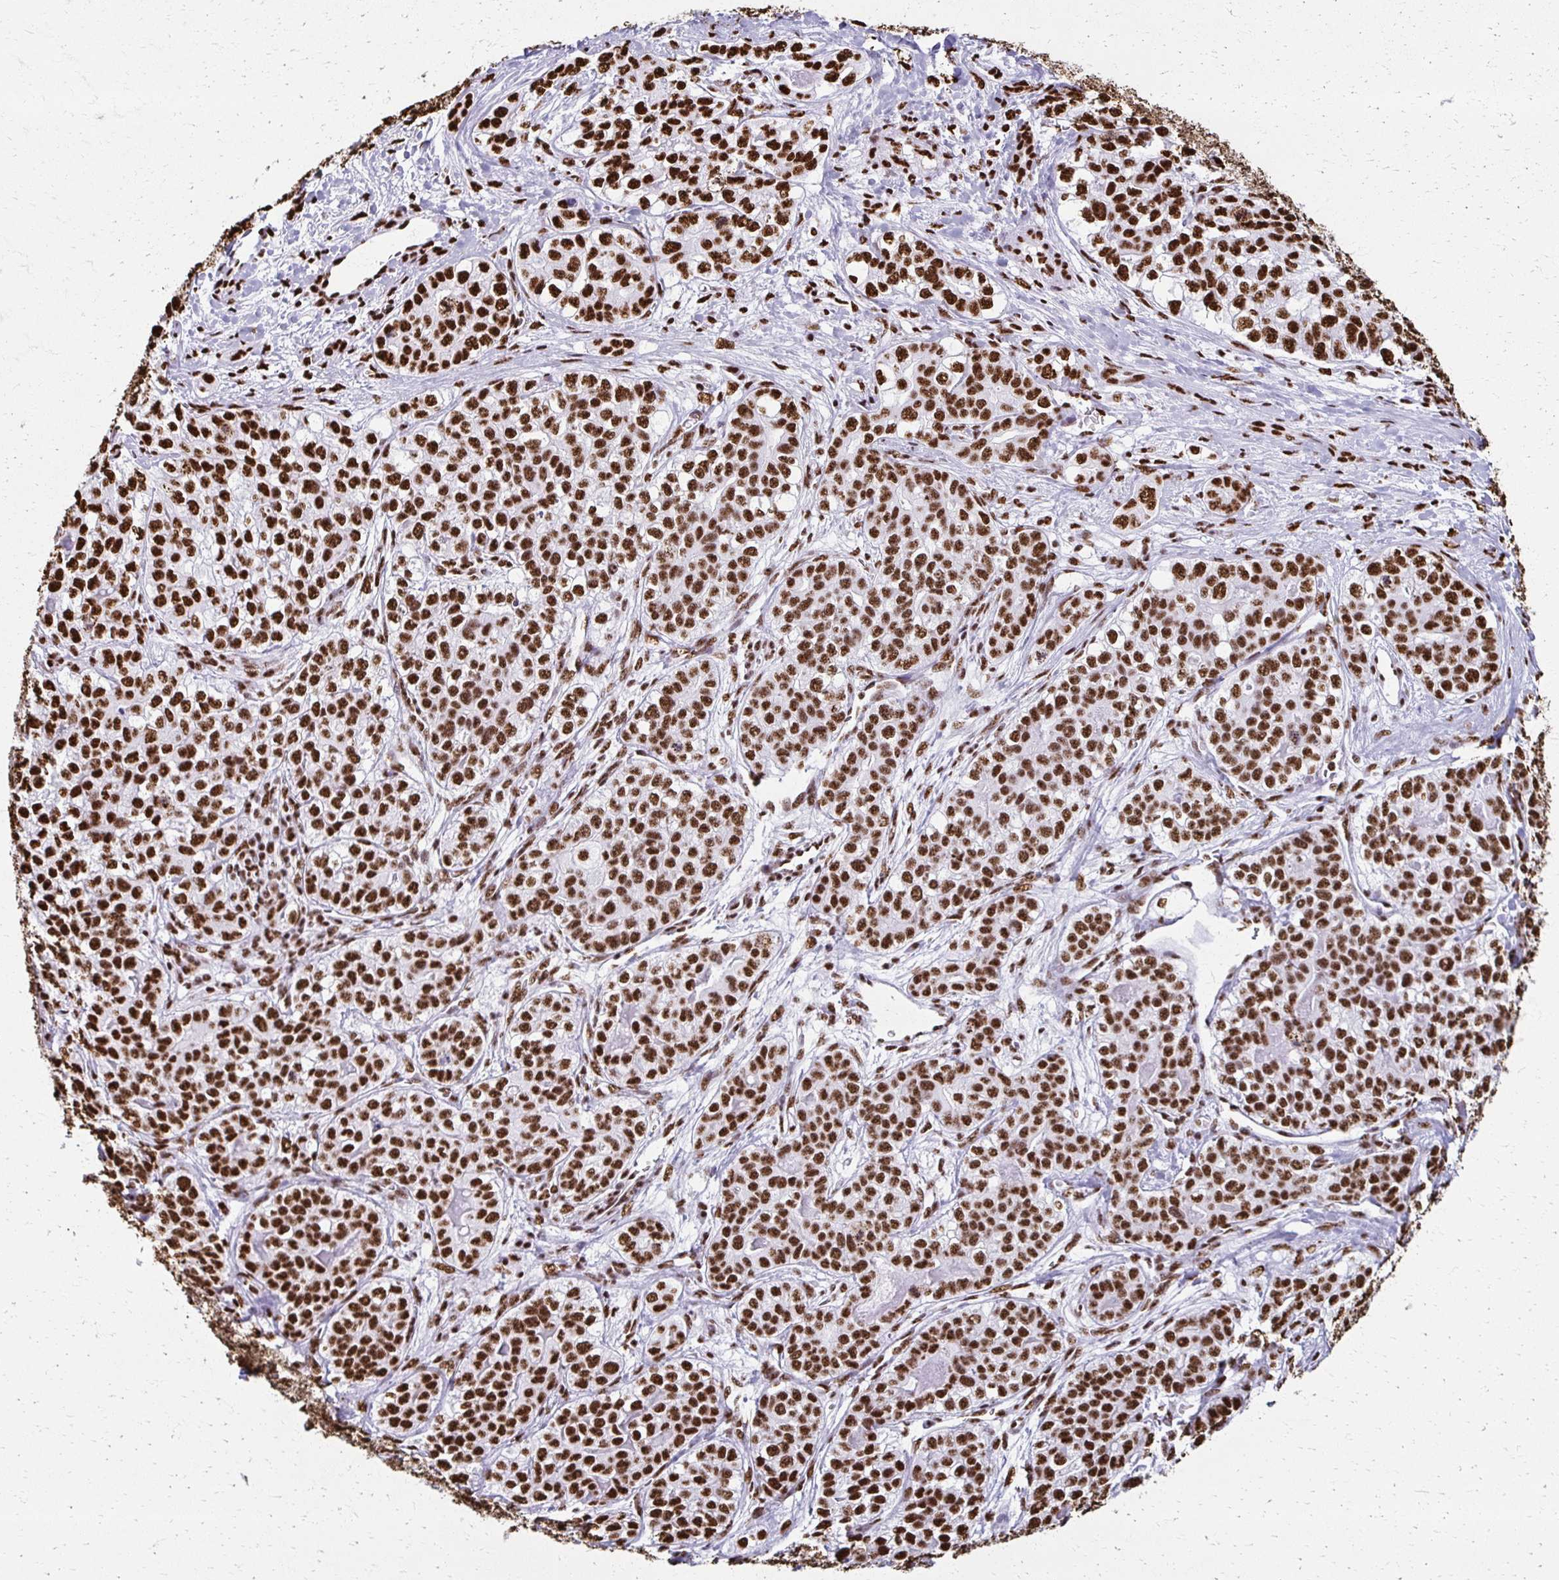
{"staining": {"intensity": "strong", "quantity": ">75%", "location": "nuclear"}, "tissue": "liver cancer", "cell_type": "Tumor cells", "image_type": "cancer", "snomed": [{"axis": "morphology", "description": "Cholangiocarcinoma"}, {"axis": "topography", "description": "Liver"}], "caption": "Immunohistochemistry histopathology image of neoplastic tissue: human liver cancer (cholangiocarcinoma) stained using immunohistochemistry displays high levels of strong protein expression localized specifically in the nuclear of tumor cells, appearing as a nuclear brown color.", "gene": "NONO", "patient": {"sex": "male", "age": 56}}